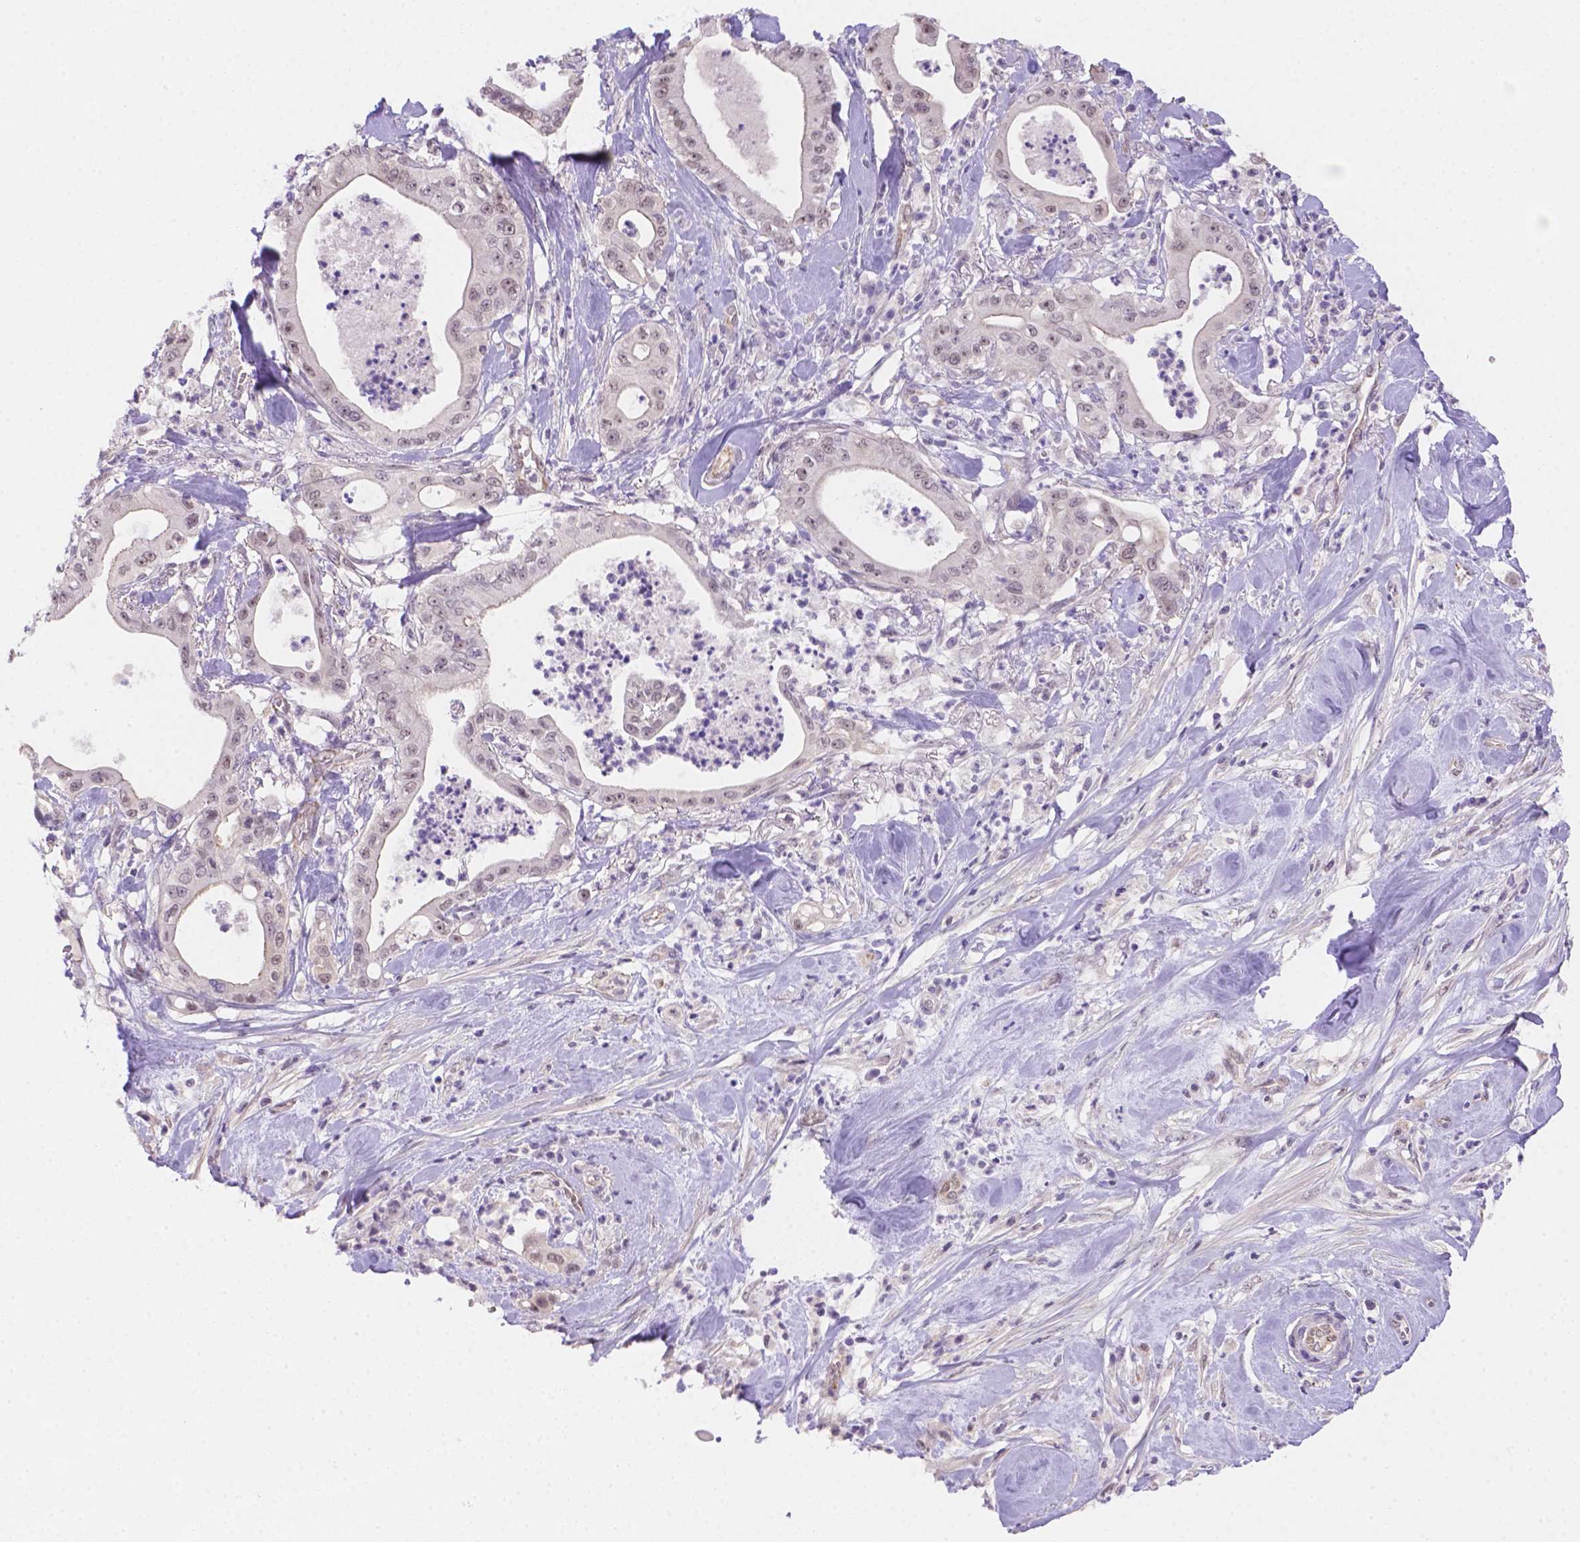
{"staining": {"intensity": "negative", "quantity": "none", "location": "none"}, "tissue": "pancreatic cancer", "cell_type": "Tumor cells", "image_type": "cancer", "snomed": [{"axis": "morphology", "description": "Adenocarcinoma, NOS"}, {"axis": "topography", "description": "Pancreas"}], "caption": "Human pancreatic cancer stained for a protein using immunohistochemistry exhibits no expression in tumor cells.", "gene": "NXPE2", "patient": {"sex": "male", "age": 71}}